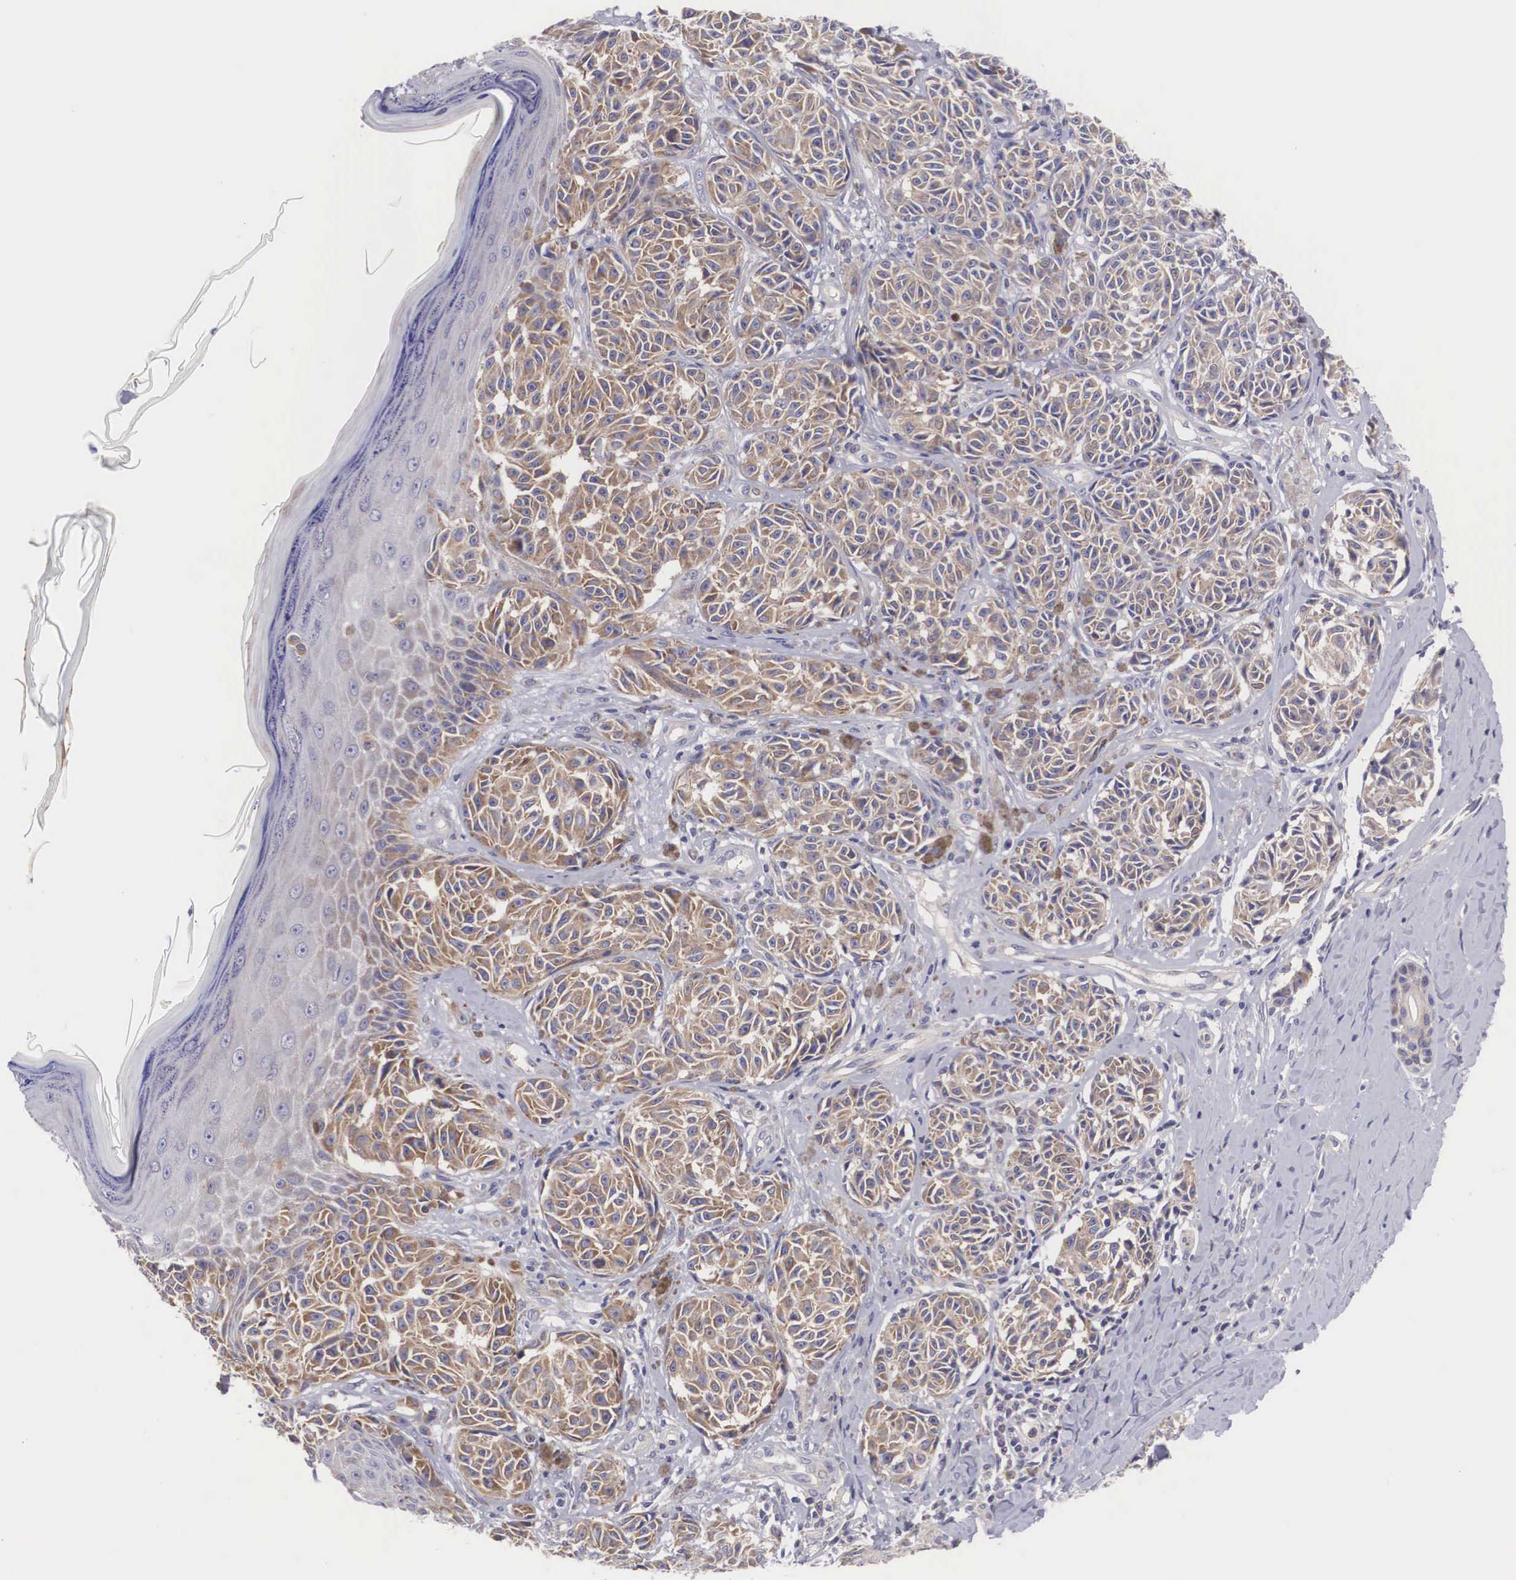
{"staining": {"intensity": "weak", "quantity": "25%-75%", "location": "cytoplasmic/membranous"}, "tissue": "melanoma", "cell_type": "Tumor cells", "image_type": "cancer", "snomed": [{"axis": "morphology", "description": "Malignant melanoma, NOS"}, {"axis": "topography", "description": "Skin"}], "caption": "Malignant melanoma stained with IHC exhibits weak cytoplasmic/membranous staining in about 25%-75% of tumor cells.", "gene": "TXLNG", "patient": {"sex": "male", "age": 49}}